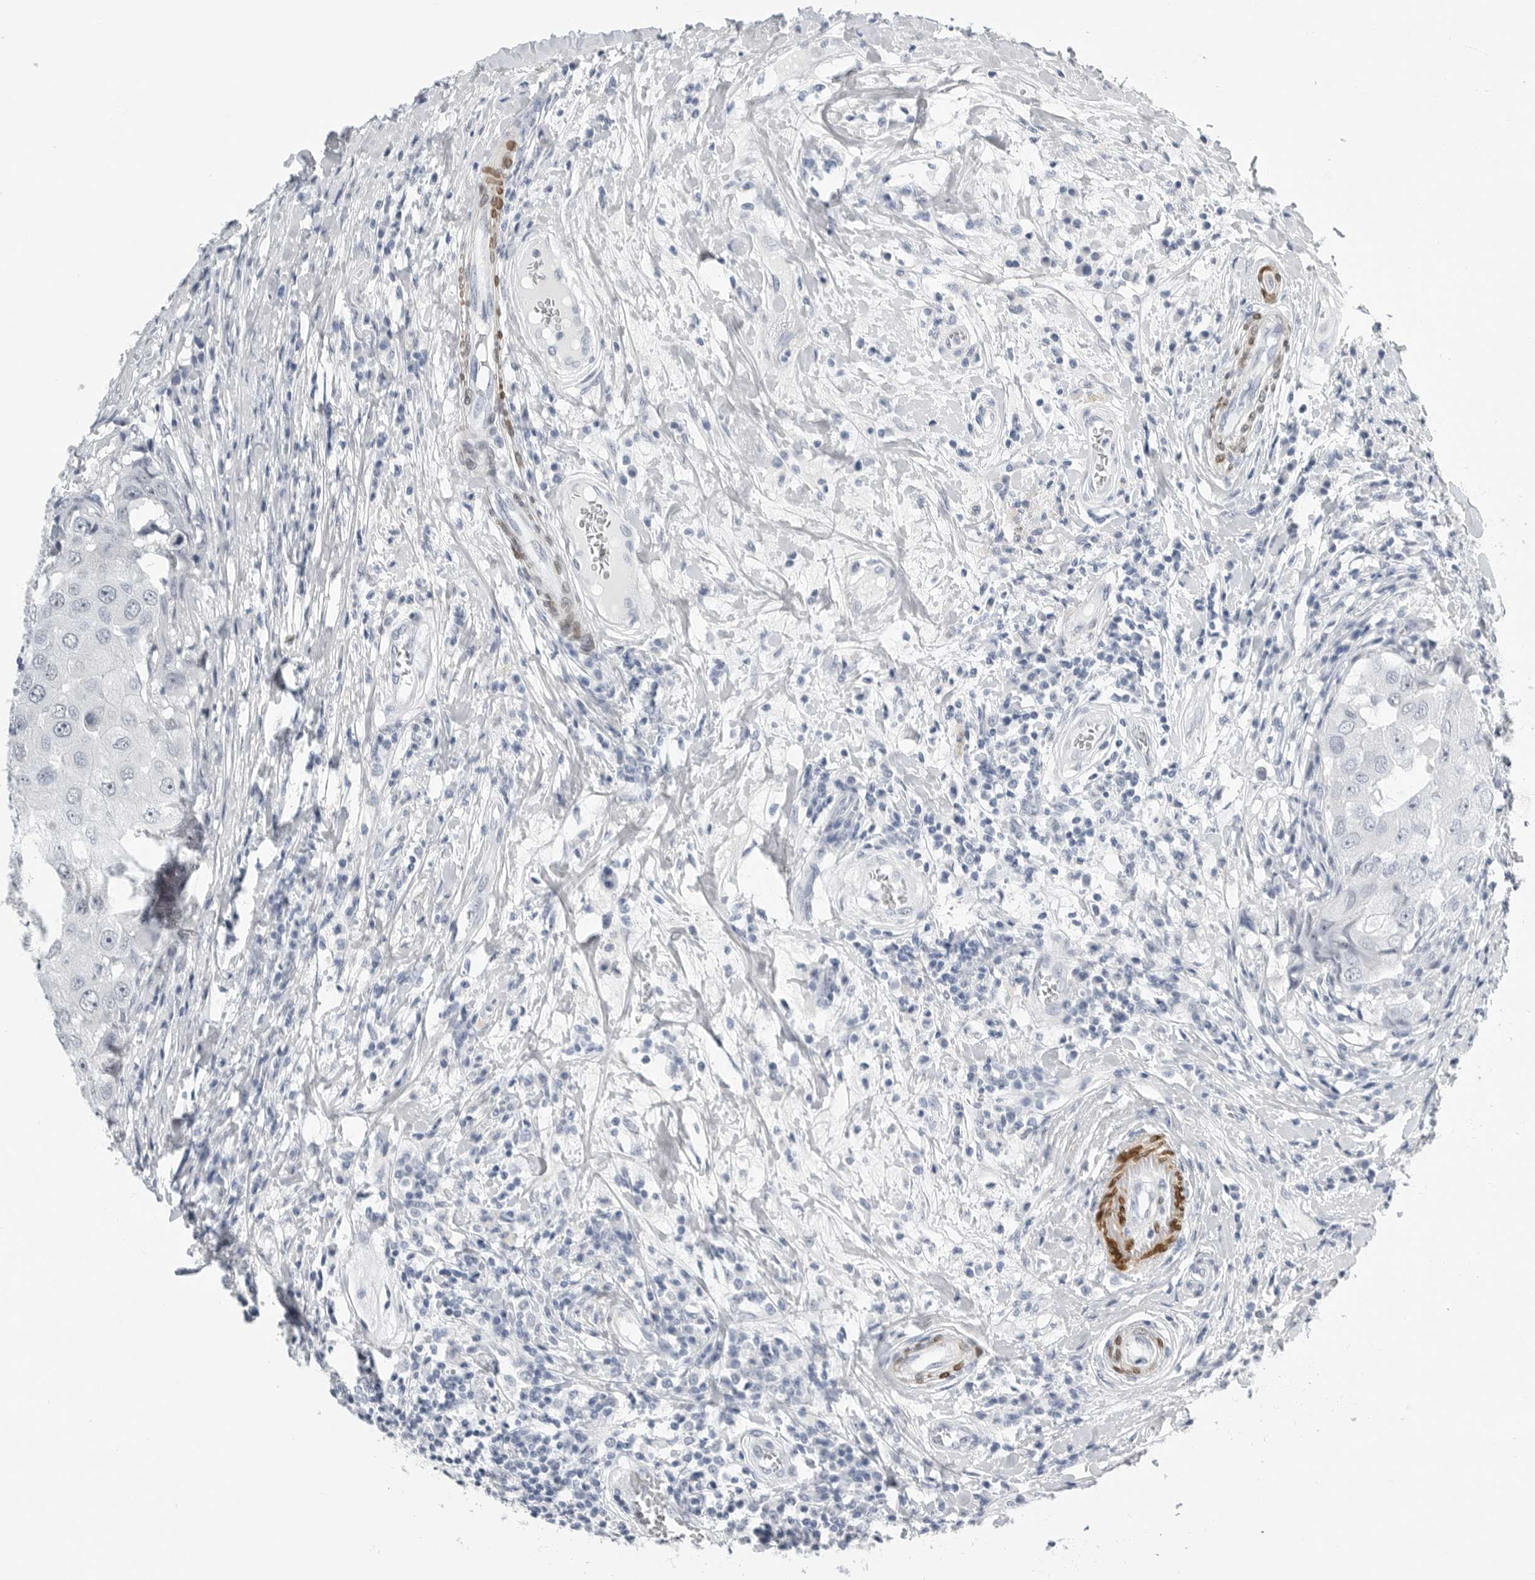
{"staining": {"intensity": "negative", "quantity": "none", "location": "none"}, "tissue": "breast cancer", "cell_type": "Tumor cells", "image_type": "cancer", "snomed": [{"axis": "morphology", "description": "Duct carcinoma"}, {"axis": "topography", "description": "Breast"}], "caption": "IHC of breast invasive ductal carcinoma demonstrates no positivity in tumor cells.", "gene": "PLN", "patient": {"sex": "female", "age": 27}}